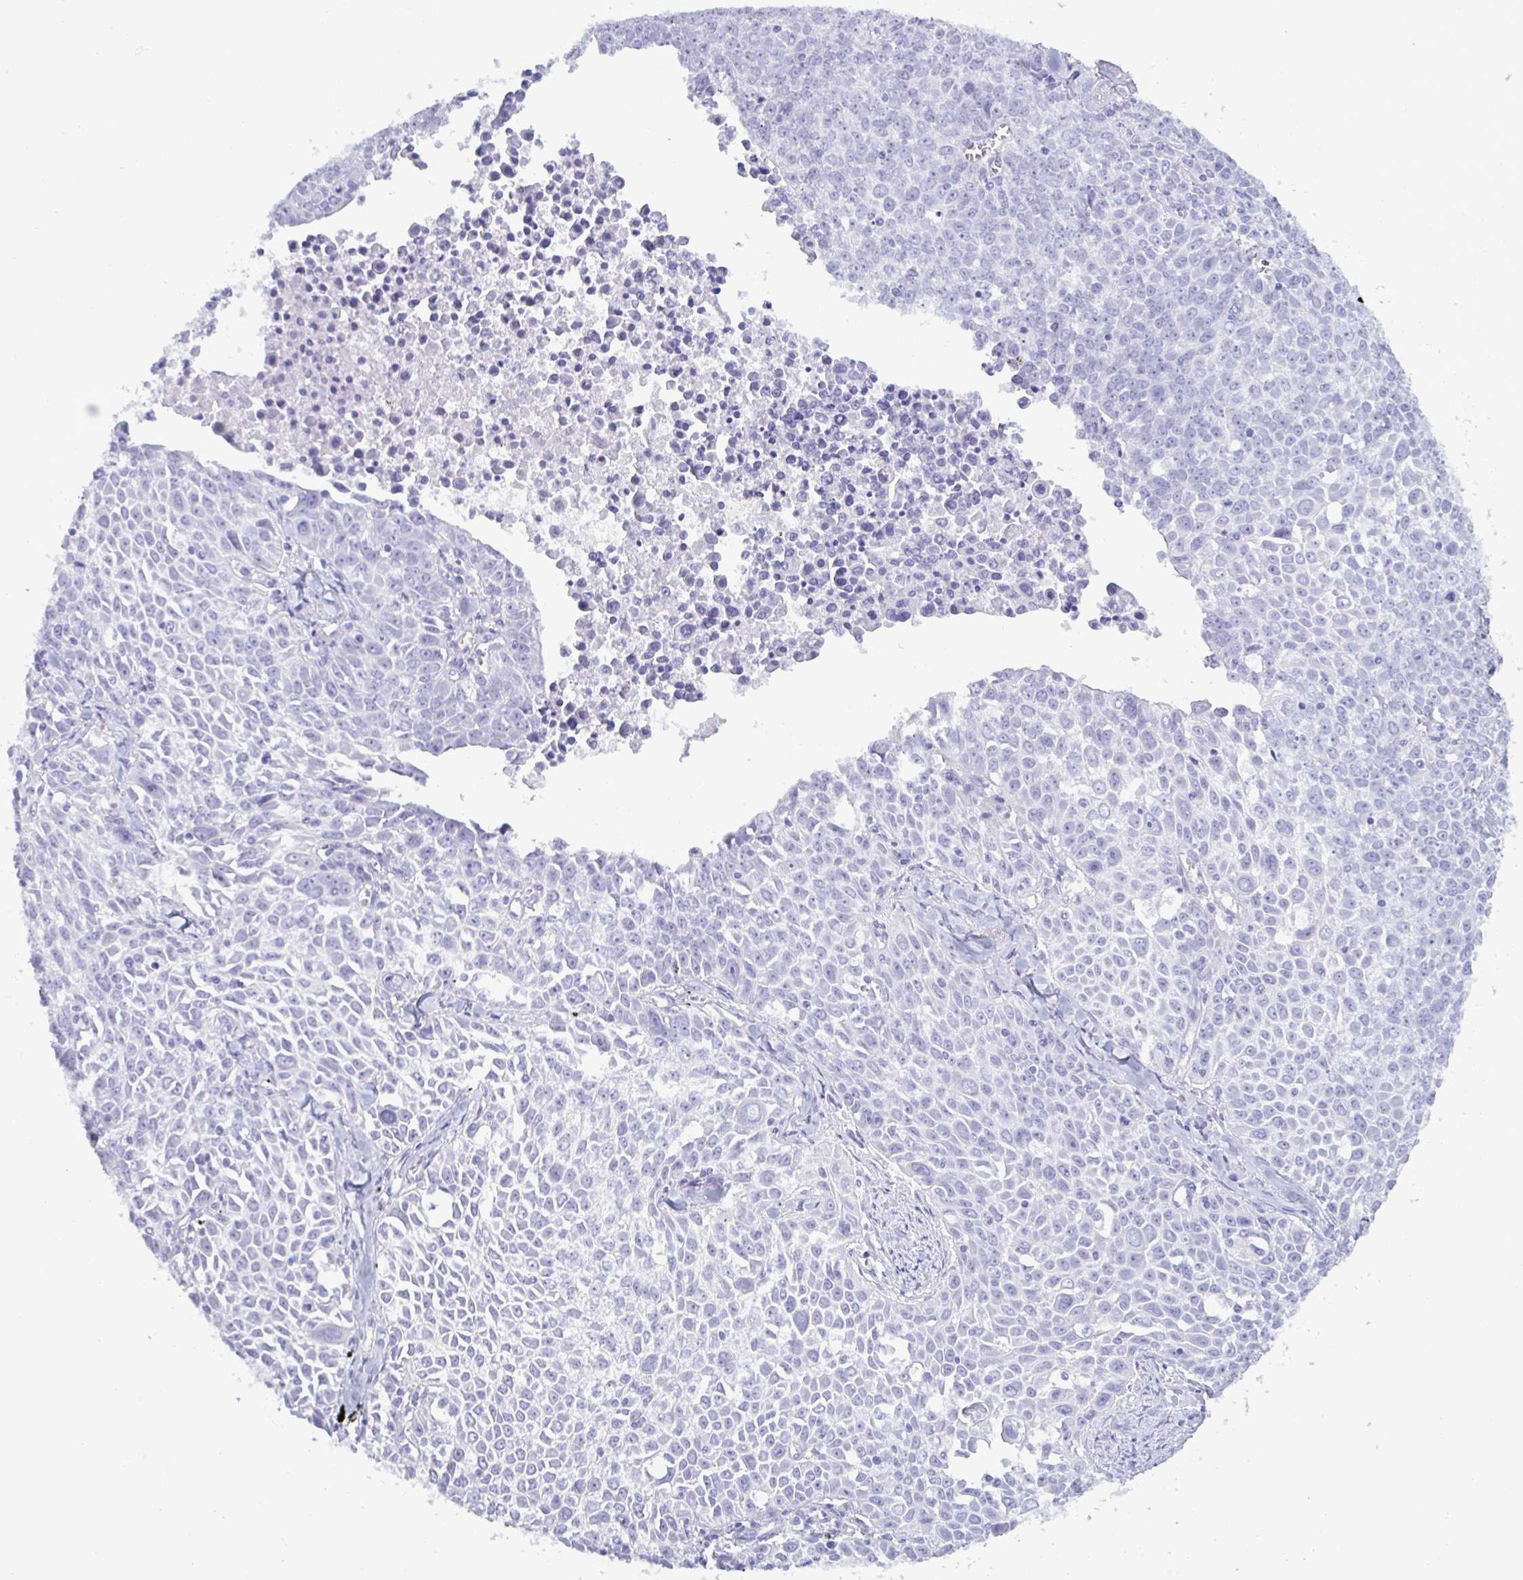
{"staining": {"intensity": "negative", "quantity": "none", "location": "none"}, "tissue": "lung cancer", "cell_type": "Tumor cells", "image_type": "cancer", "snomed": [{"axis": "morphology", "description": "Squamous cell carcinoma, NOS"}, {"axis": "morphology", "description": "Squamous cell carcinoma, metastatic, NOS"}, {"axis": "topography", "description": "Lymph node"}, {"axis": "topography", "description": "Lung"}], "caption": "Immunohistochemistry (IHC) of human lung metastatic squamous cell carcinoma reveals no positivity in tumor cells.", "gene": "MRGPRG", "patient": {"sex": "female", "age": 62}}